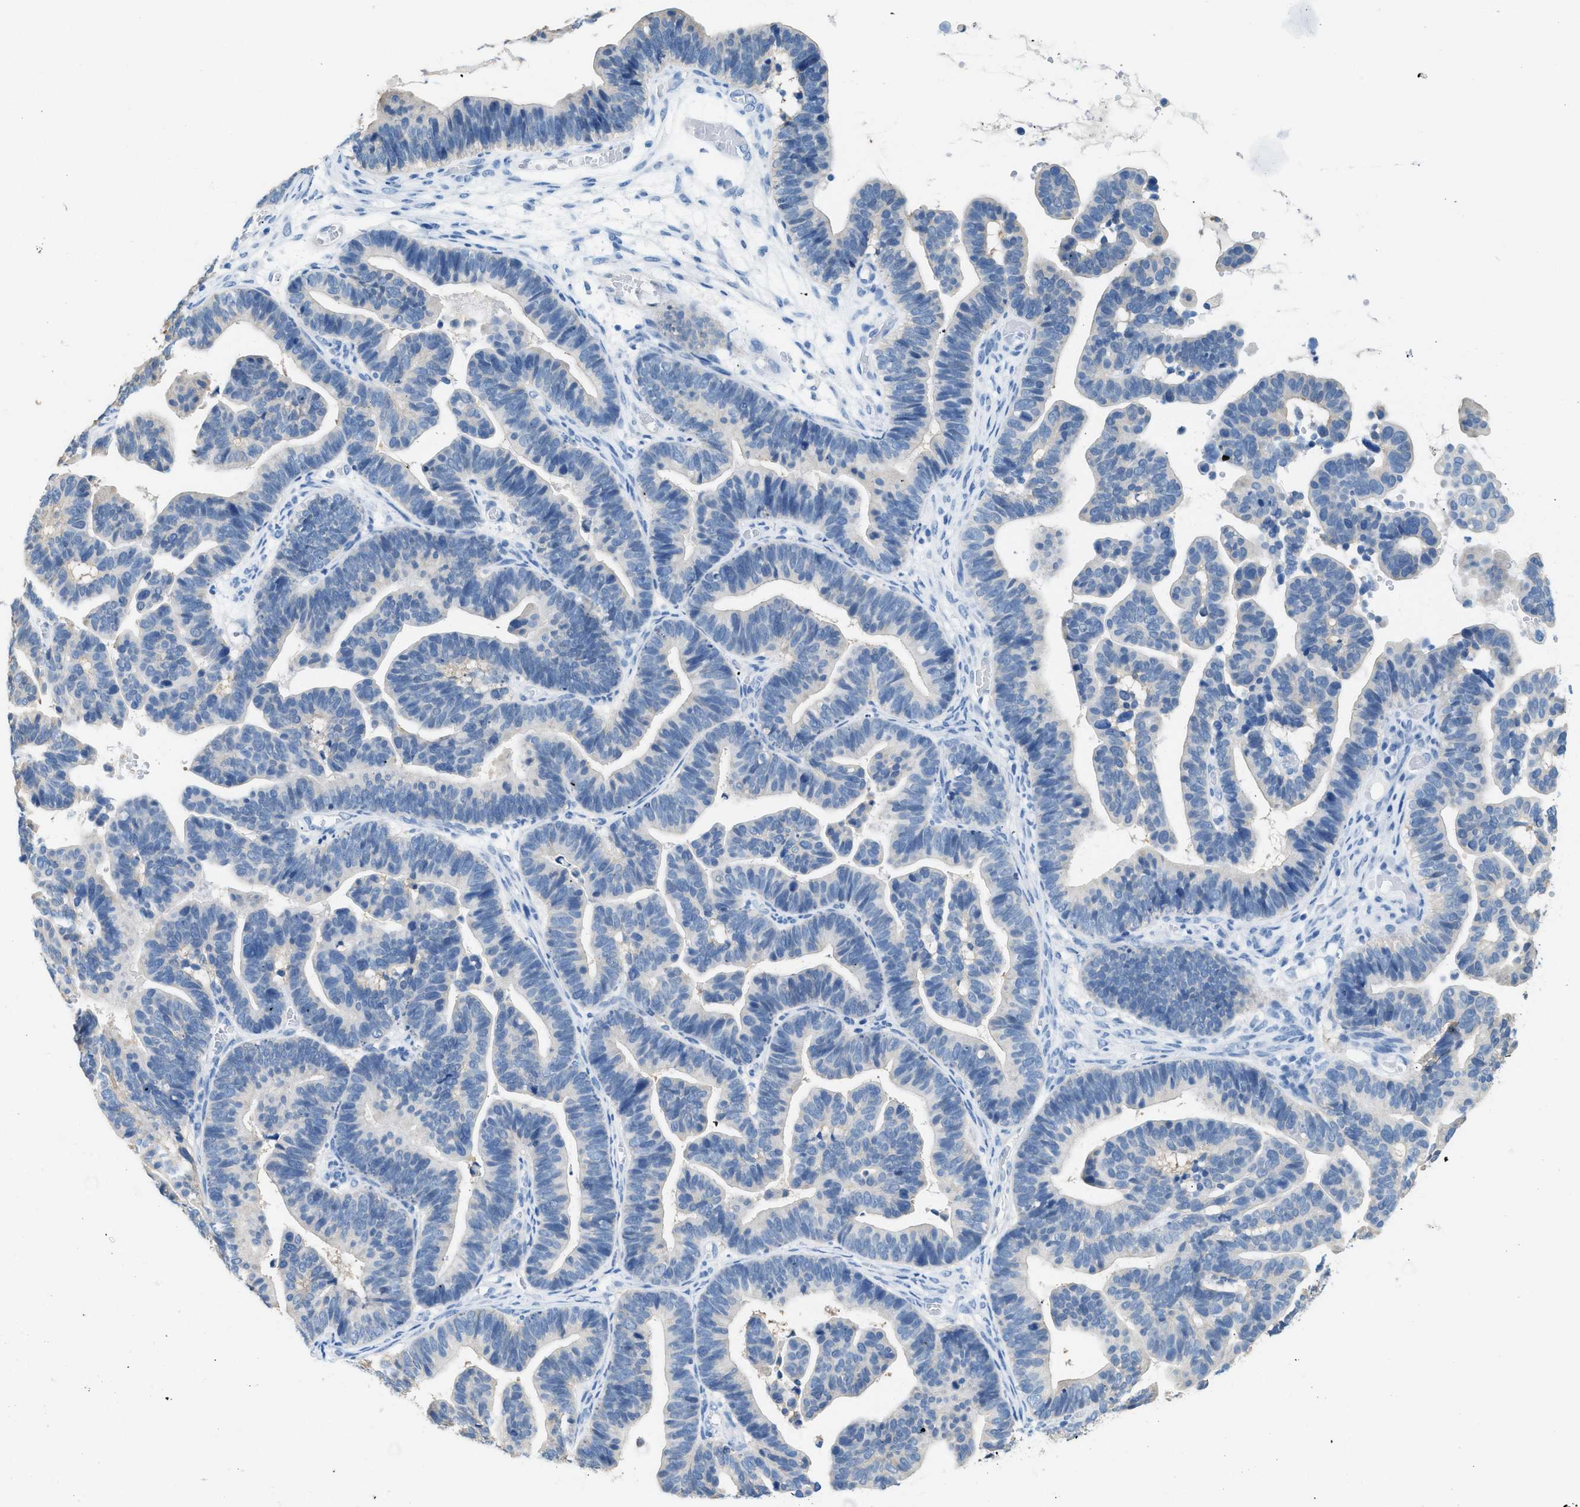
{"staining": {"intensity": "negative", "quantity": "none", "location": "none"}, "tissue": "ovarian cancer", "cell_type": "Tumor cells", "image_type": "cancer", "snomed": [{"axis": "morphology", "description": "Cystadenocarcinoma, serous, NOS"}, {"axis": "topography", "description": "Ovary"}], "caption": "Immunohistochemical staining of ovarian cancer (serous cystadenocarcinoma) demonstrates no significant staining in tumor cells.", "gene": "SPAM1", "patient": {"sex": "female", "age": 56}}